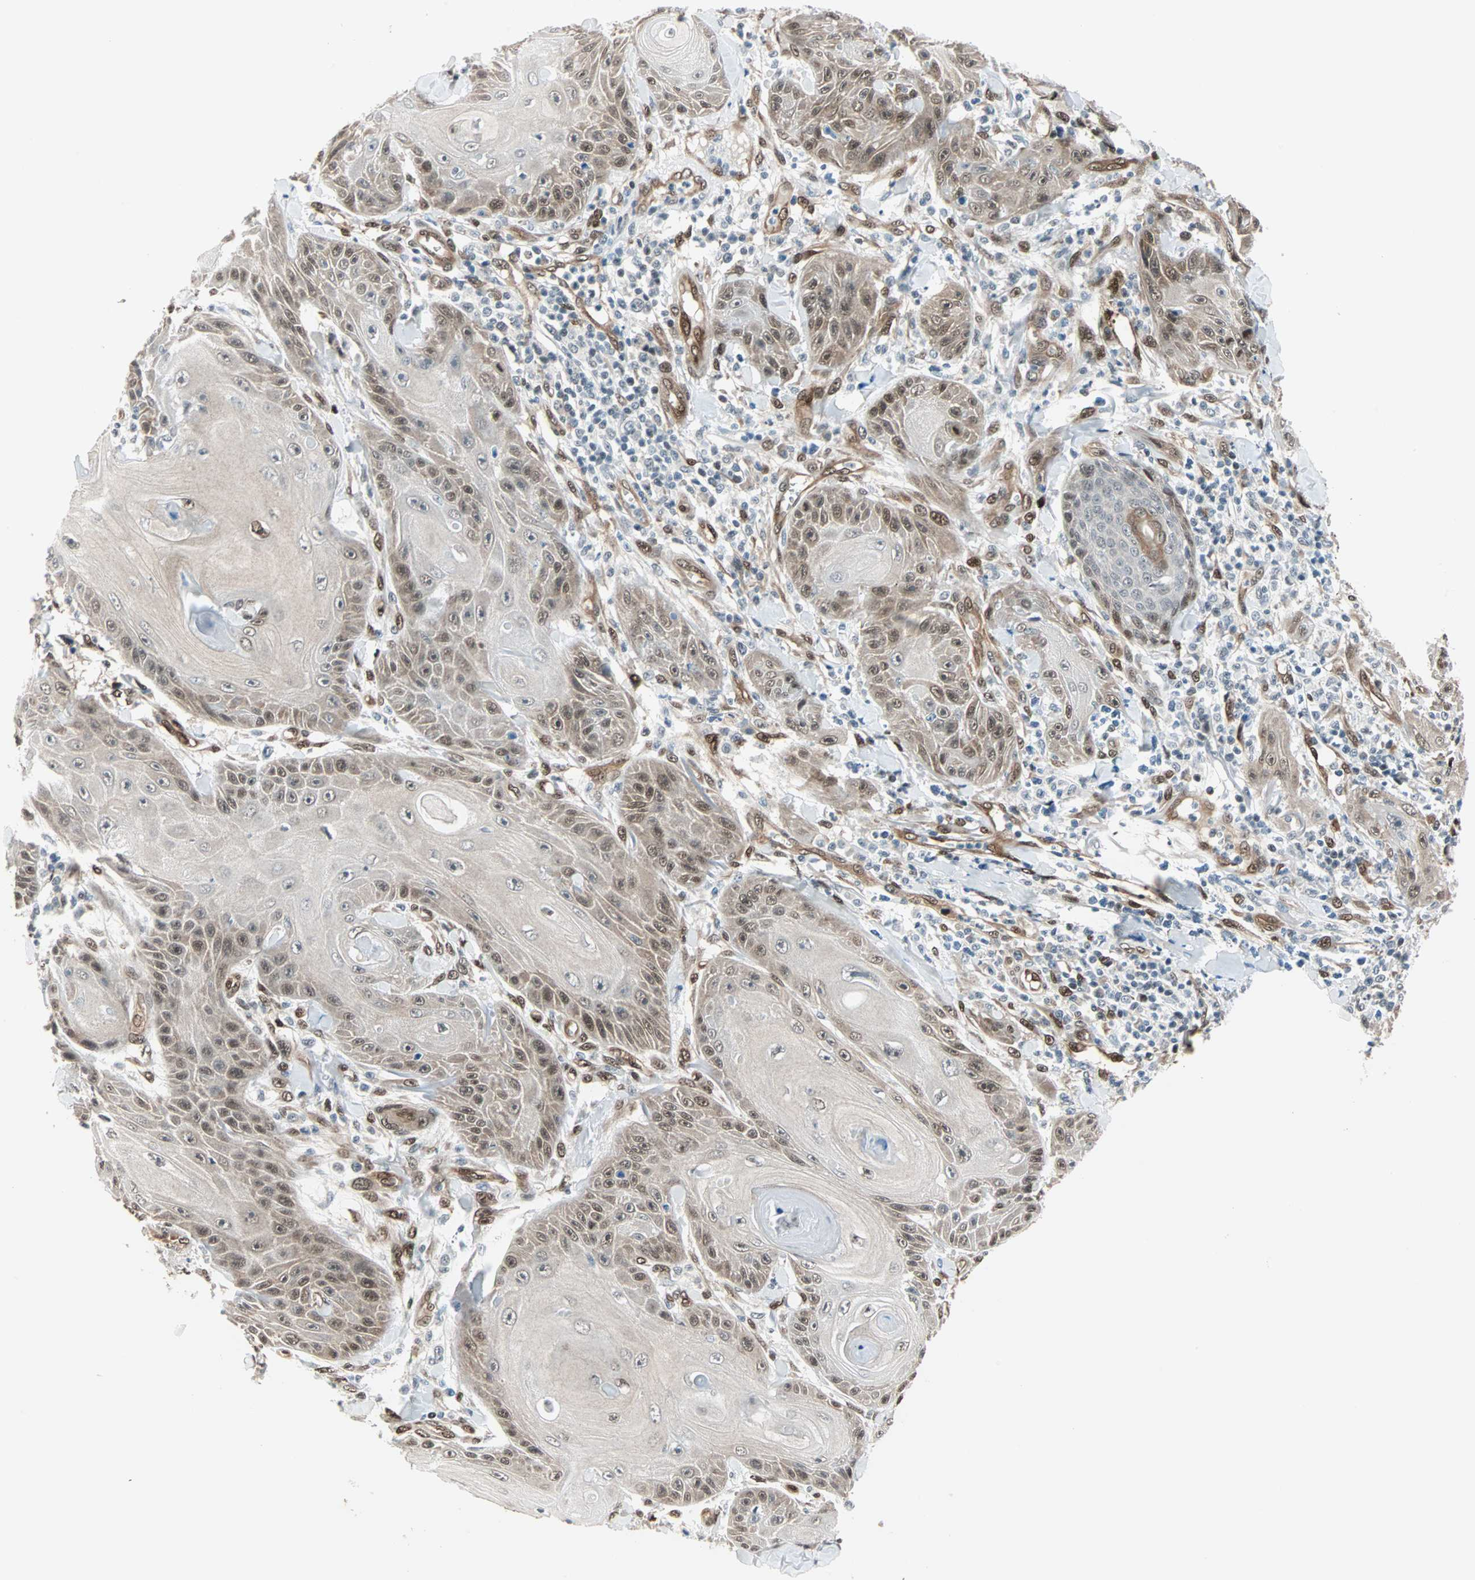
{"staining": {"intensity": "moderate", "quantity": ">75%", "location": "cytoplasmic/membranous,nuclear"}, "tissue": "skin cancer", "cell_type": "Tumor cells", "image_type": "cancer", "snomed": [{"axis": "morphology", "description": "Squamous cell carcinoma, NOS"}, {"axis": "topography", "description": "Skin"}], "caption": "This is a photomicrograph of immunohistochemistry (IHC) staining of skin cancer (squamous cell carcinoma), which shows moderate staining in the cytoplasmic/membranous and nuclear of tumor cells.", "gene": "WWTR1", "patient": {"sex": "female", "age": 78}}